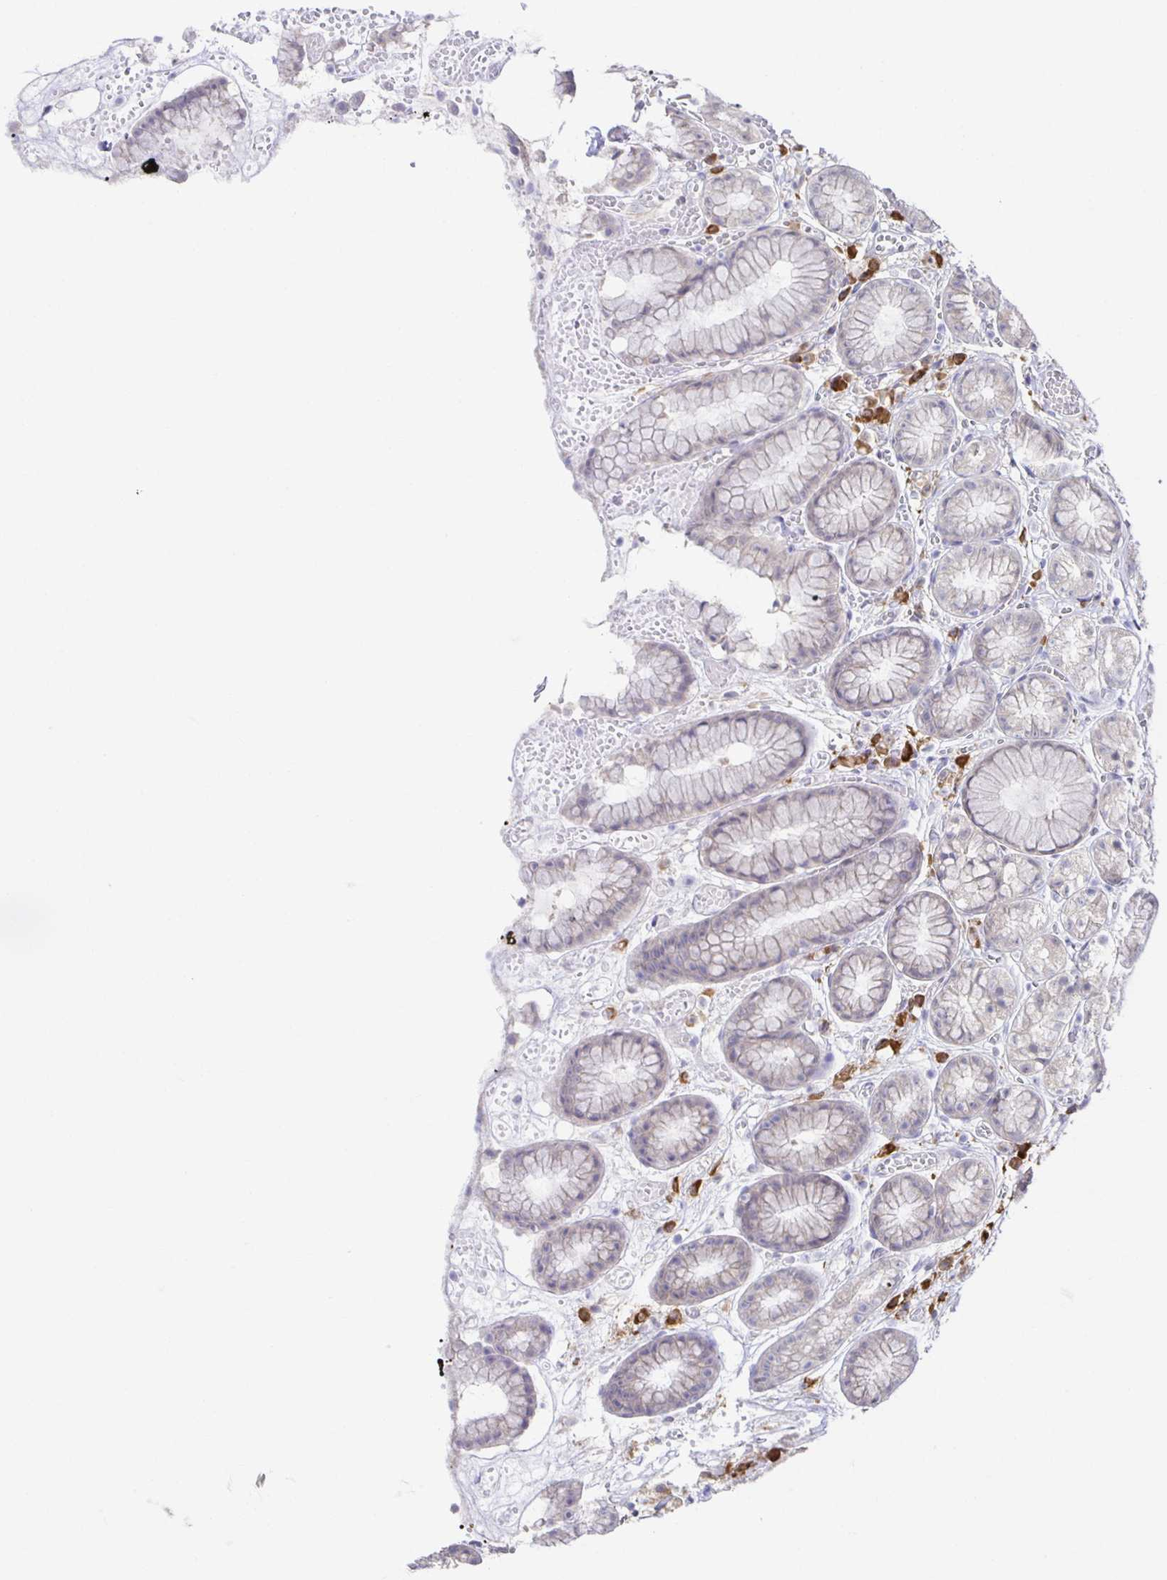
{"staining": {"intensity": "negative", "quantity": "none", "location": "none"}, "tissue": "stomach", "cell_type": "Glandular cells", "image_type": "normal", "snomed": [{"axis": "morphology", "description": "Normal tissue, NOS"}, {"axis": "topography", "description": "Smooth muscle"}, {"axis": "topography", "description": "Stomach"}], "caption": "There is no significant staining in glandular cells of stomach. Brightfield microscopy of immunohistochemistry (IHC) stained with DAB (3,3'-diaminobenzidine) (brown) and hematoxylin (blue), captured at high magnification.", "gene": "BAD", "patient": {"sex": "male", "age": 70}}